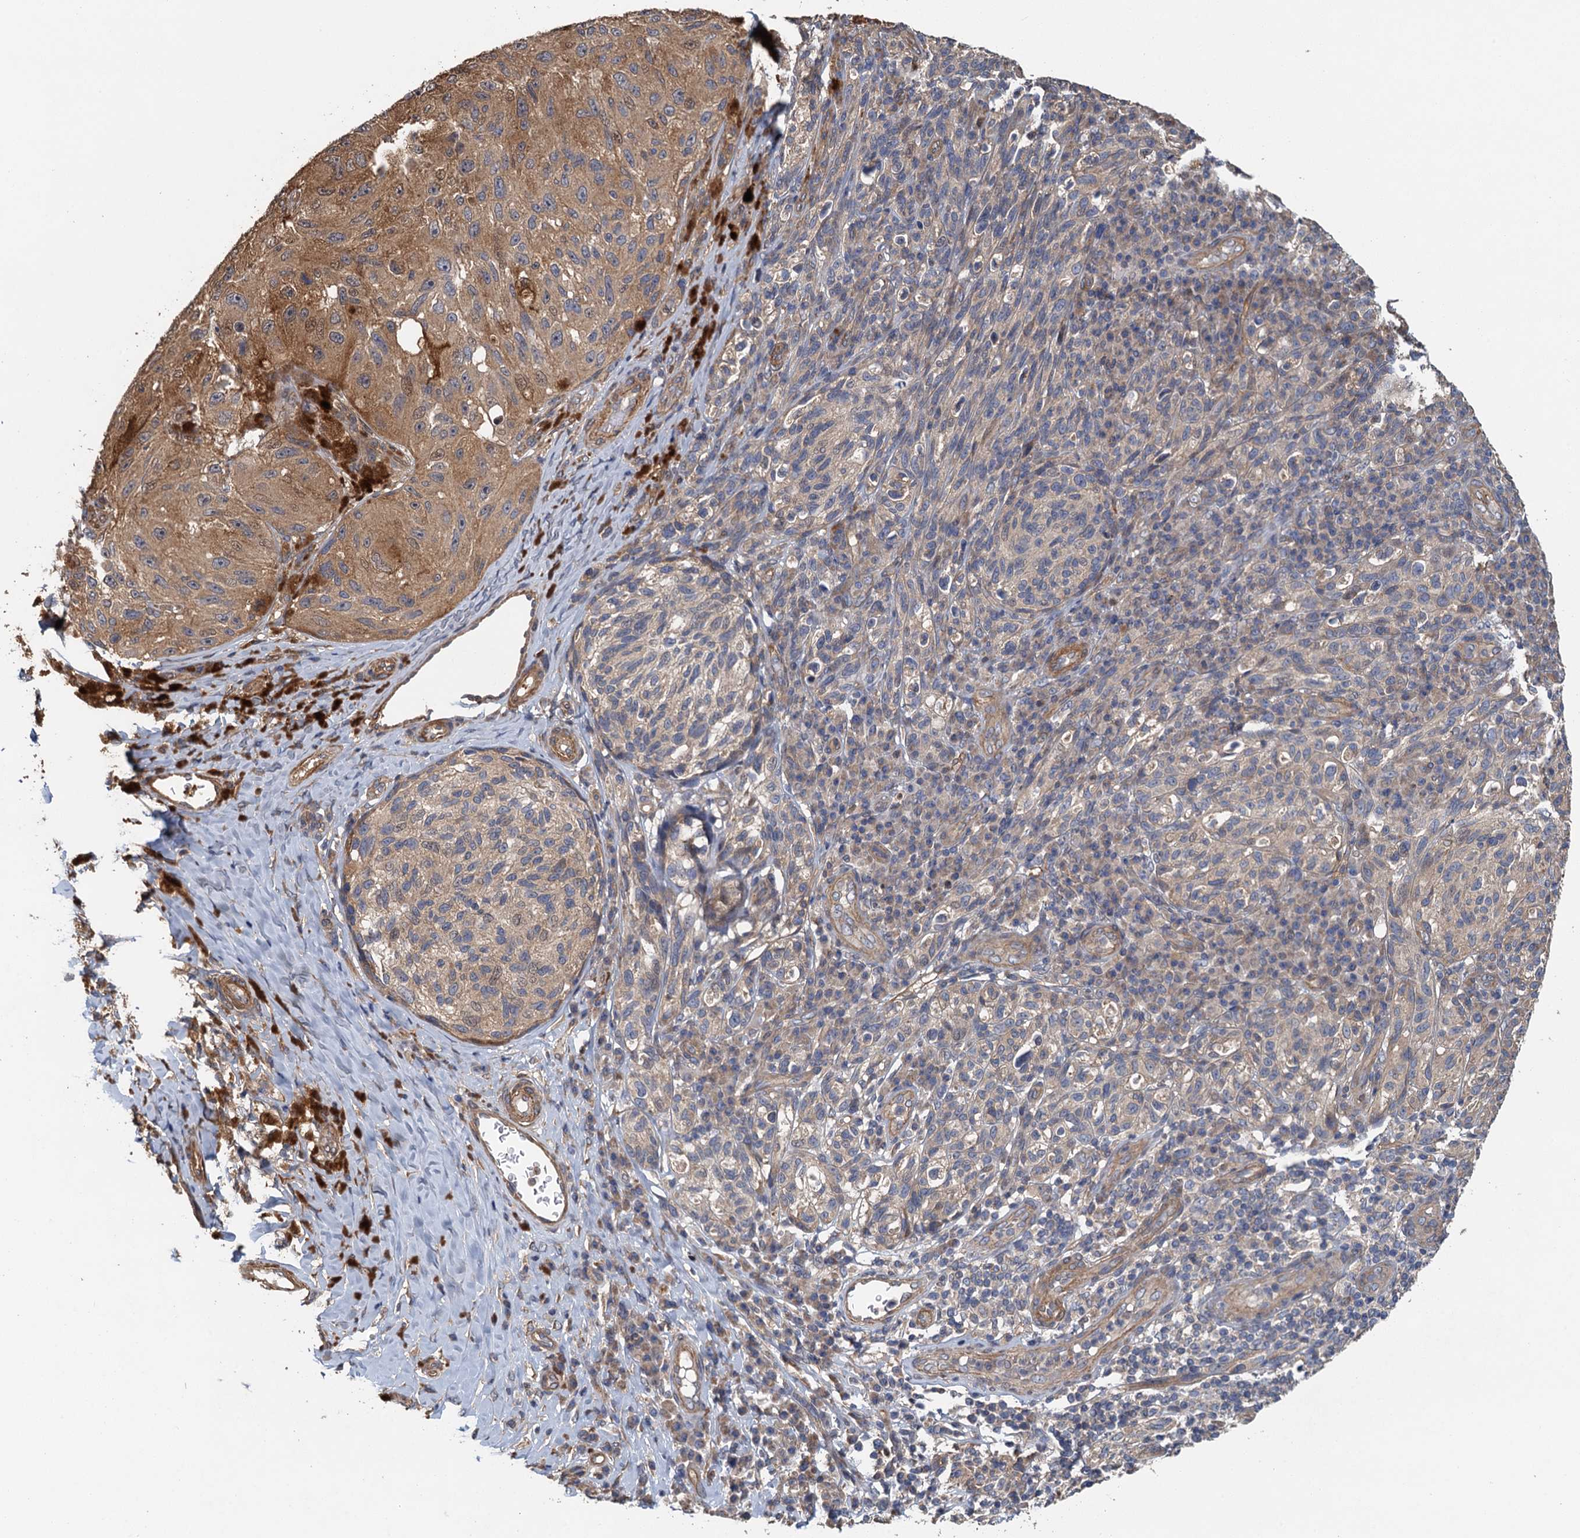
{"staining": {"intensity": "moderate", "quantity": "<25%", "location": "cytoplasmic/membranous"}, "tissue": "melanoma", "cell_type": "Tumor cells", "image_type": "cancer", "snomed": [{"axis": "morphology", "description": "Malignant melanoma, NOS"}, {"axis": "topography", "description": "Skin"}], "caption": "There is low levels of moderate cytoplasmic/membranous staining in tumor cells of malignant melanoma, as demonstrated by immunohistochemical staining (brown color).", "gene": "MEAK7", "patient": {"sex": "female", "age": 73}}